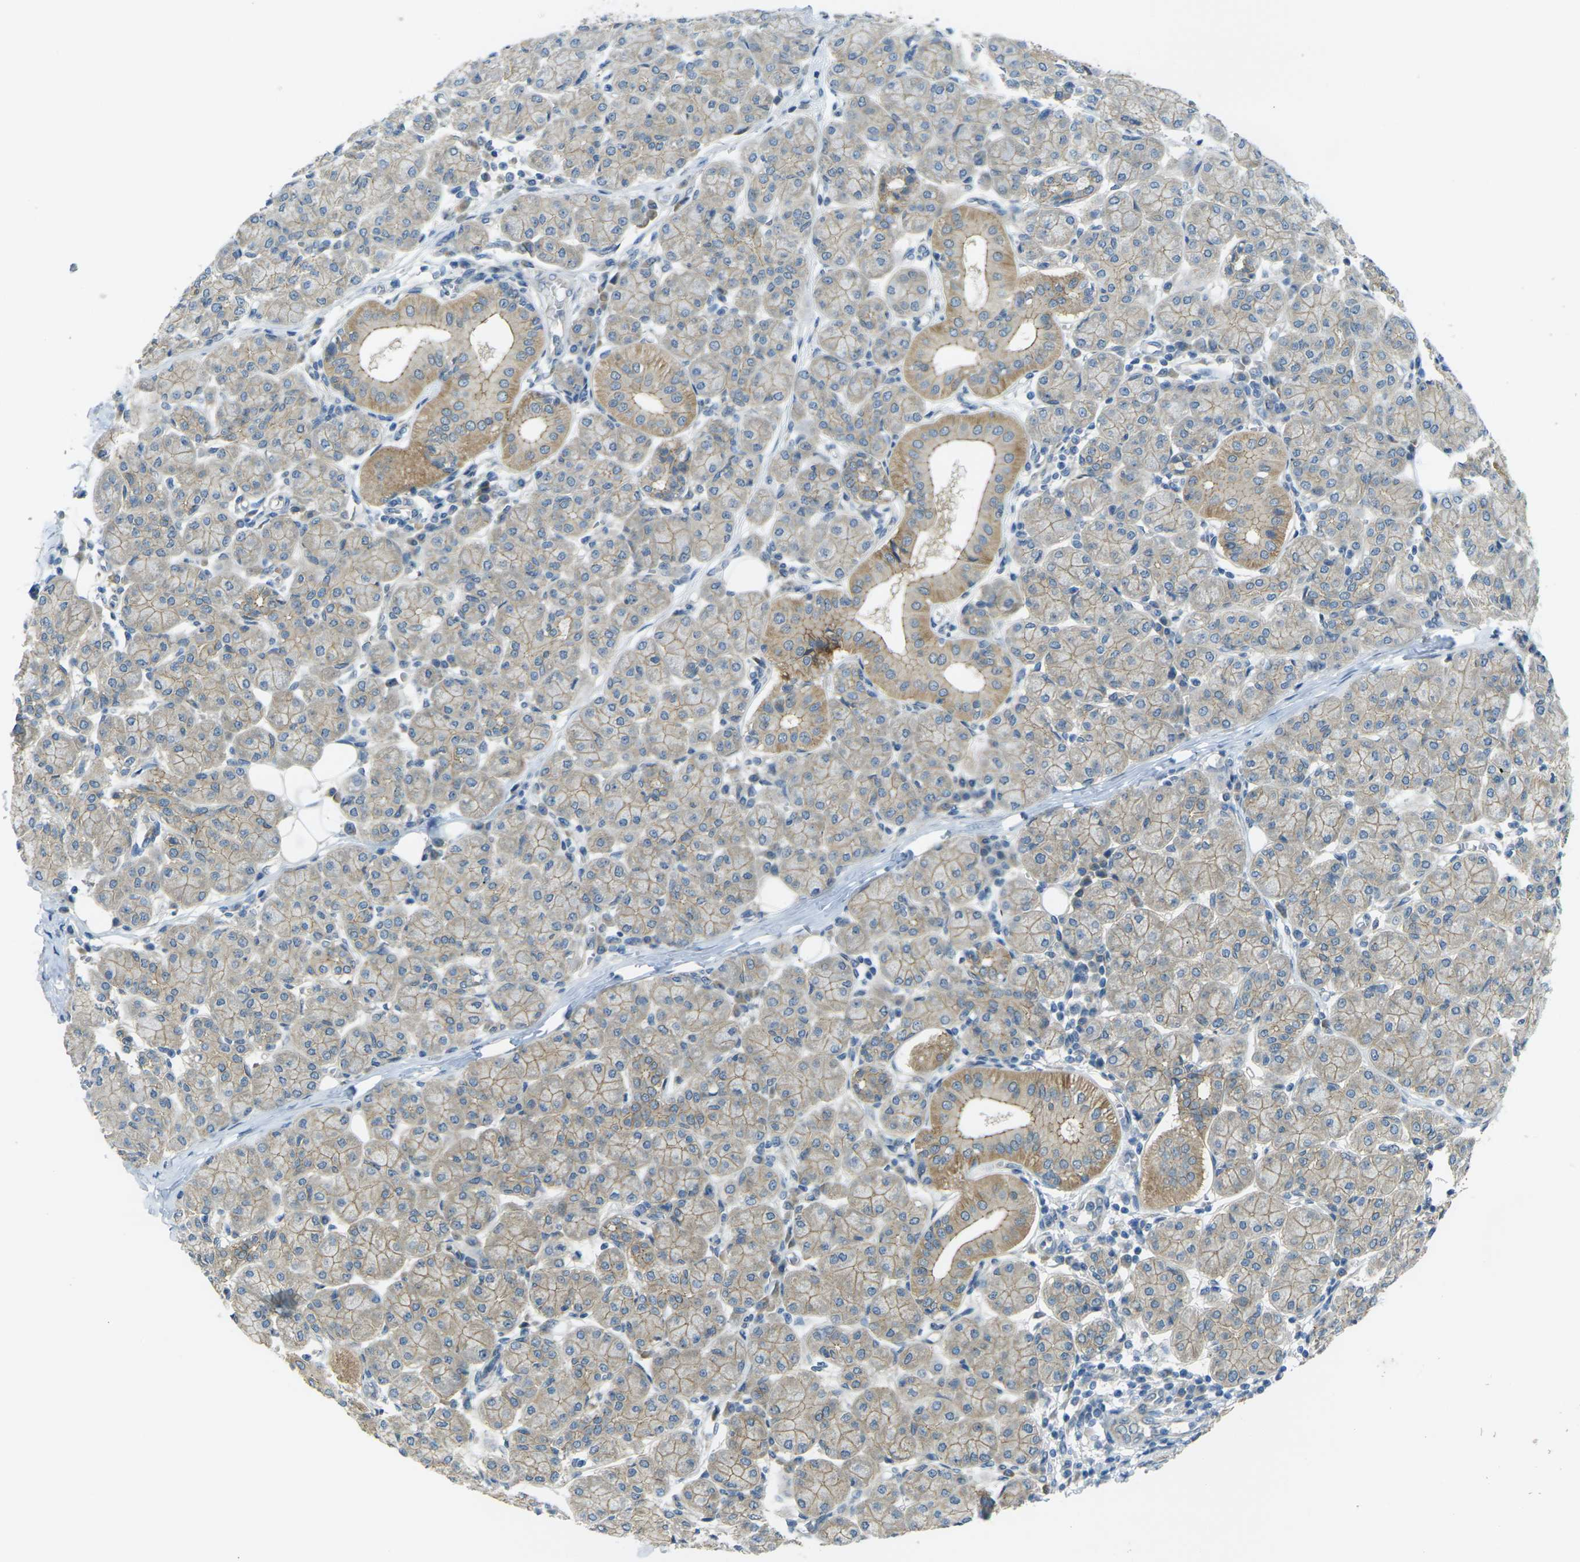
{"staining": {"intensity": "moderate", "quantity": ">75%", "location": "cytoplasmic/membranous"}, "tissue": "salivary gland", "cell_type": "Glandular cells", "image_type": "normal", "snomed": [{"axis": "morphology", "description": "Normal tissue, NOS"}, {"axis": "morphology", "description": "Inflammation, NOS"}, {"axis": "topography", "description": "Lymph node"}, {"axis": "topography", "description": "Salivary gland"}], "caption": "Glandular cells exhibit medium levels of moderate cytoplasmic/membranous positivity in approximately >75% of cells in normal human salivary gland. The staining was performed using DAB to visualize the protein expression in brown, while the nuclei were stained in blue with hematoxylin (Magnification: 20x).", "gene": "RHBDD1", "patient": {"sex": "male", "age": 3}}